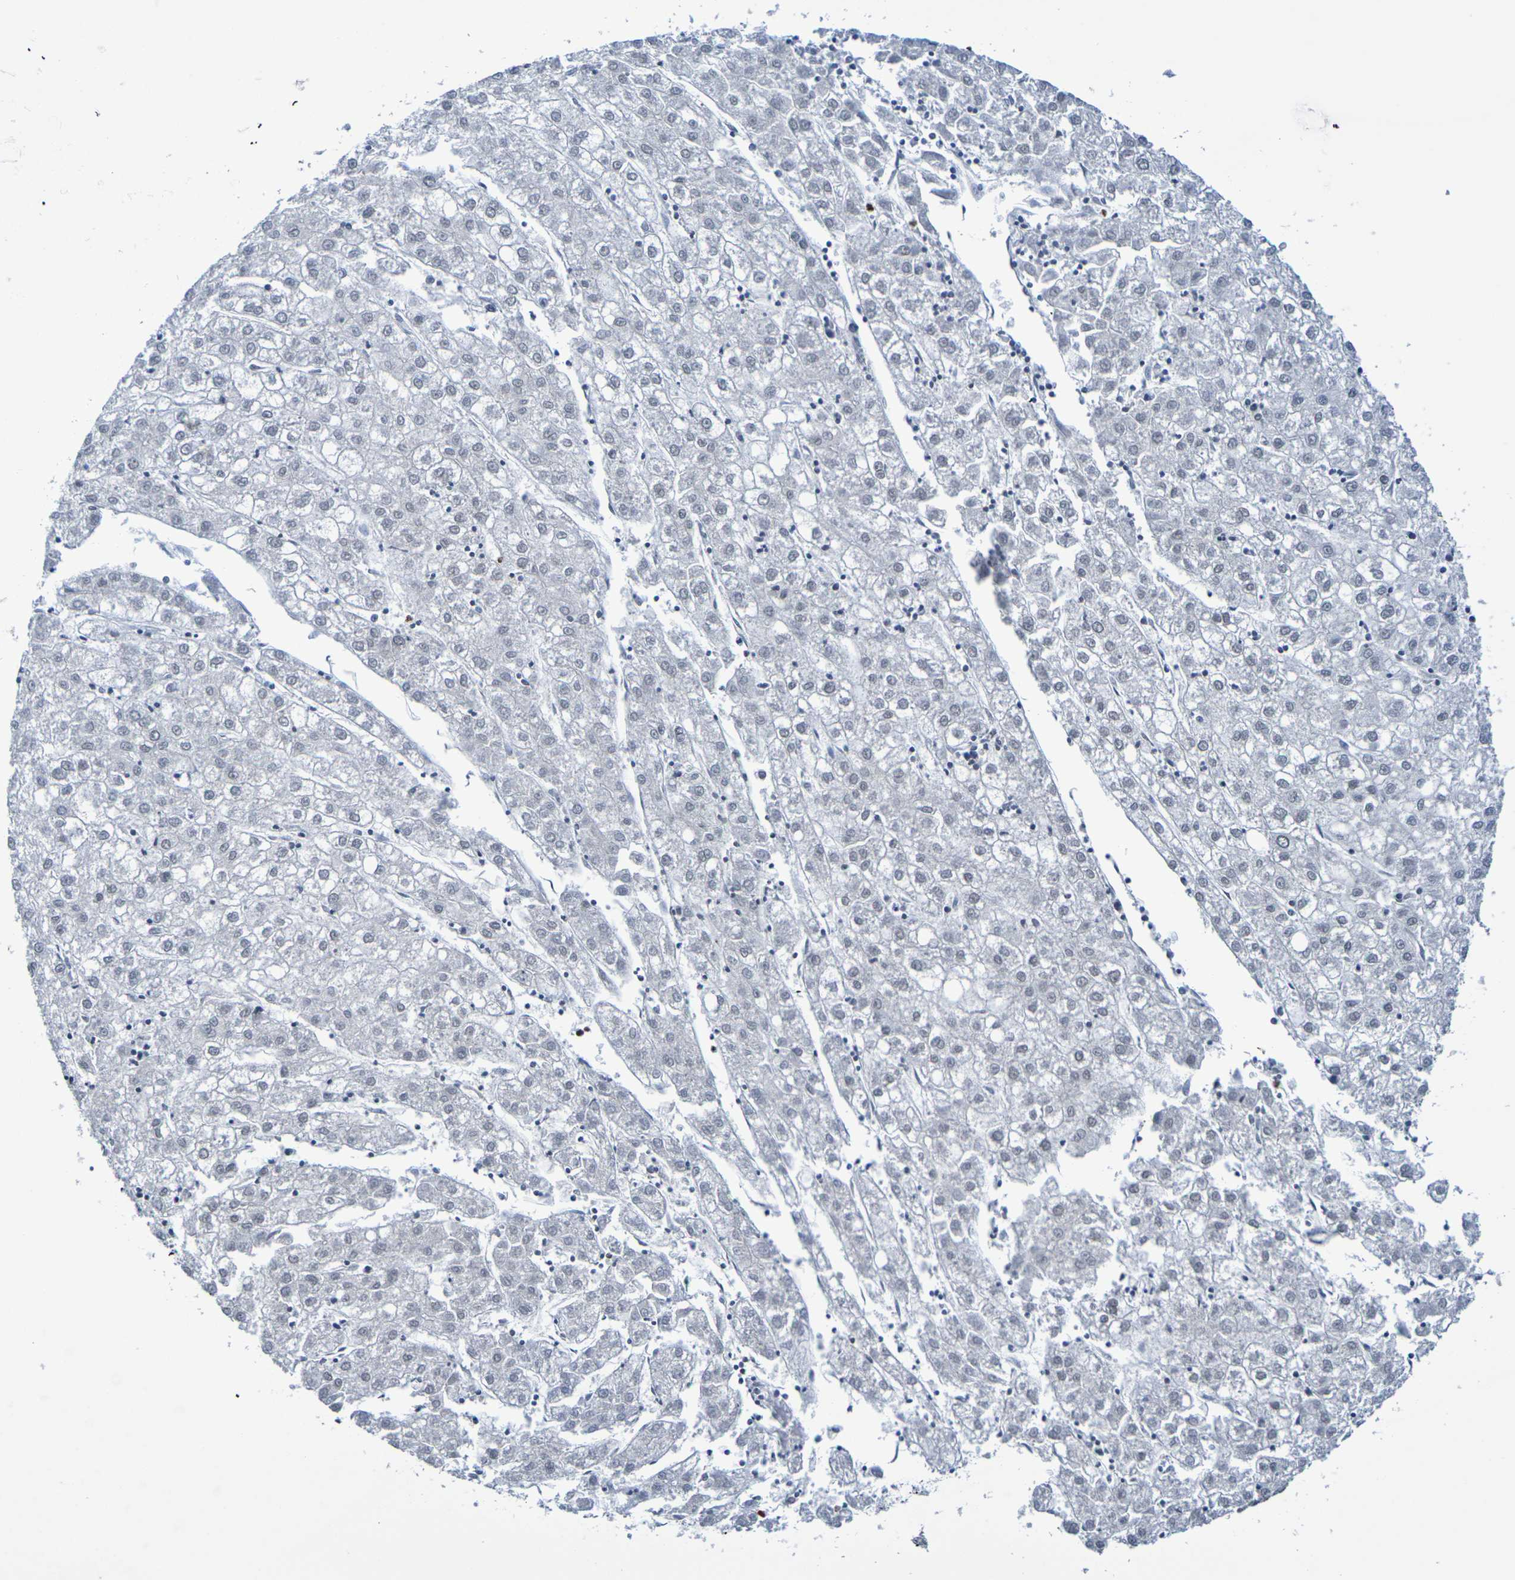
{"staining": {"intensity": "negative", "quantity": "none", "location": "none"}, "tissue": "liver cancer", "cell_type": "Tumor cells", "image_type": "cancer", "snomed": [{"axis": "morphology", "description": "Carcinoma, Hepatocellular, NOS"}, {"axis": "topography", "description": "Liver"}], "caption": "High magnification brightfield microscopy of hepatocellular carcinoma (liver) stained with DAB (3,3'-diaminobenzidine) (brown) and counterstained with hematoxylin (blue): tumor cells show no significant staining.", "gene": "CHRNB1", "patient": {"sex": "male", "age": 72}}